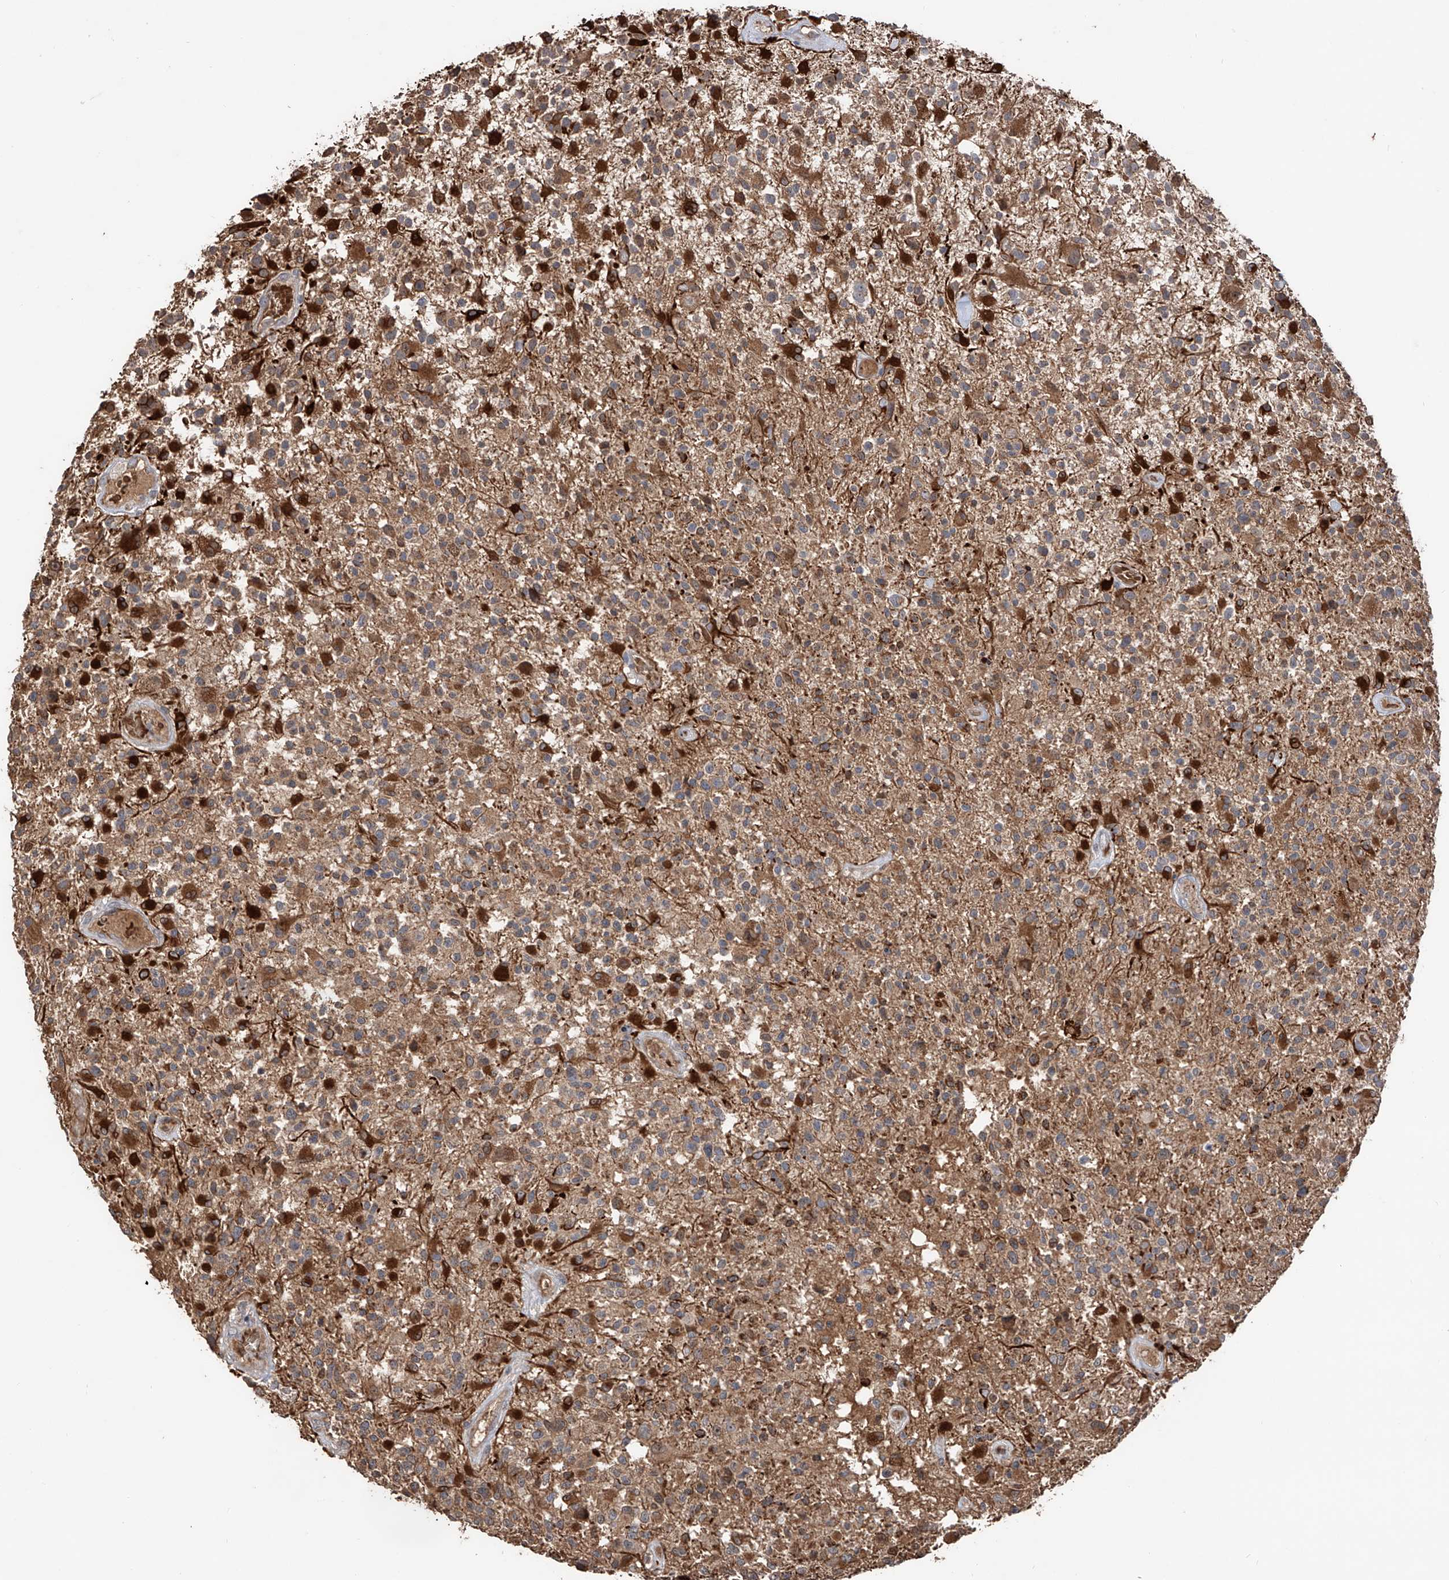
{"staining": {"intensity": "moderate", "quantity": ">75%", "location": "cytoplasmic/membranous"}, "tissue": "glioma", "cell_type": "Tumor cells", "image_type": "cancer", "snomed": [{"axis": "morphology", "description": "Glioma, malignant, High grade"}, {"axis": "morphology", "description": "Glioblastoma, NOS"}, {"axis": "topography", "description": "Brain"}], "caption": "An immunohistochemistry (IHC) histopathology image of neoplastic tissue is shown. Protein staining in brown highlights moderate cytoplasmic/membranous positivity in malignant glioma (high-grade) within tumor cells. The staining is performed using DAB (3,3'-diaminobenzidine) brown chromogen to label protein expression. The nuclei are counter-stained blue using hematoxylin.", "gene": "EDN1", "patient": {"sex": "male", "age": 60}}